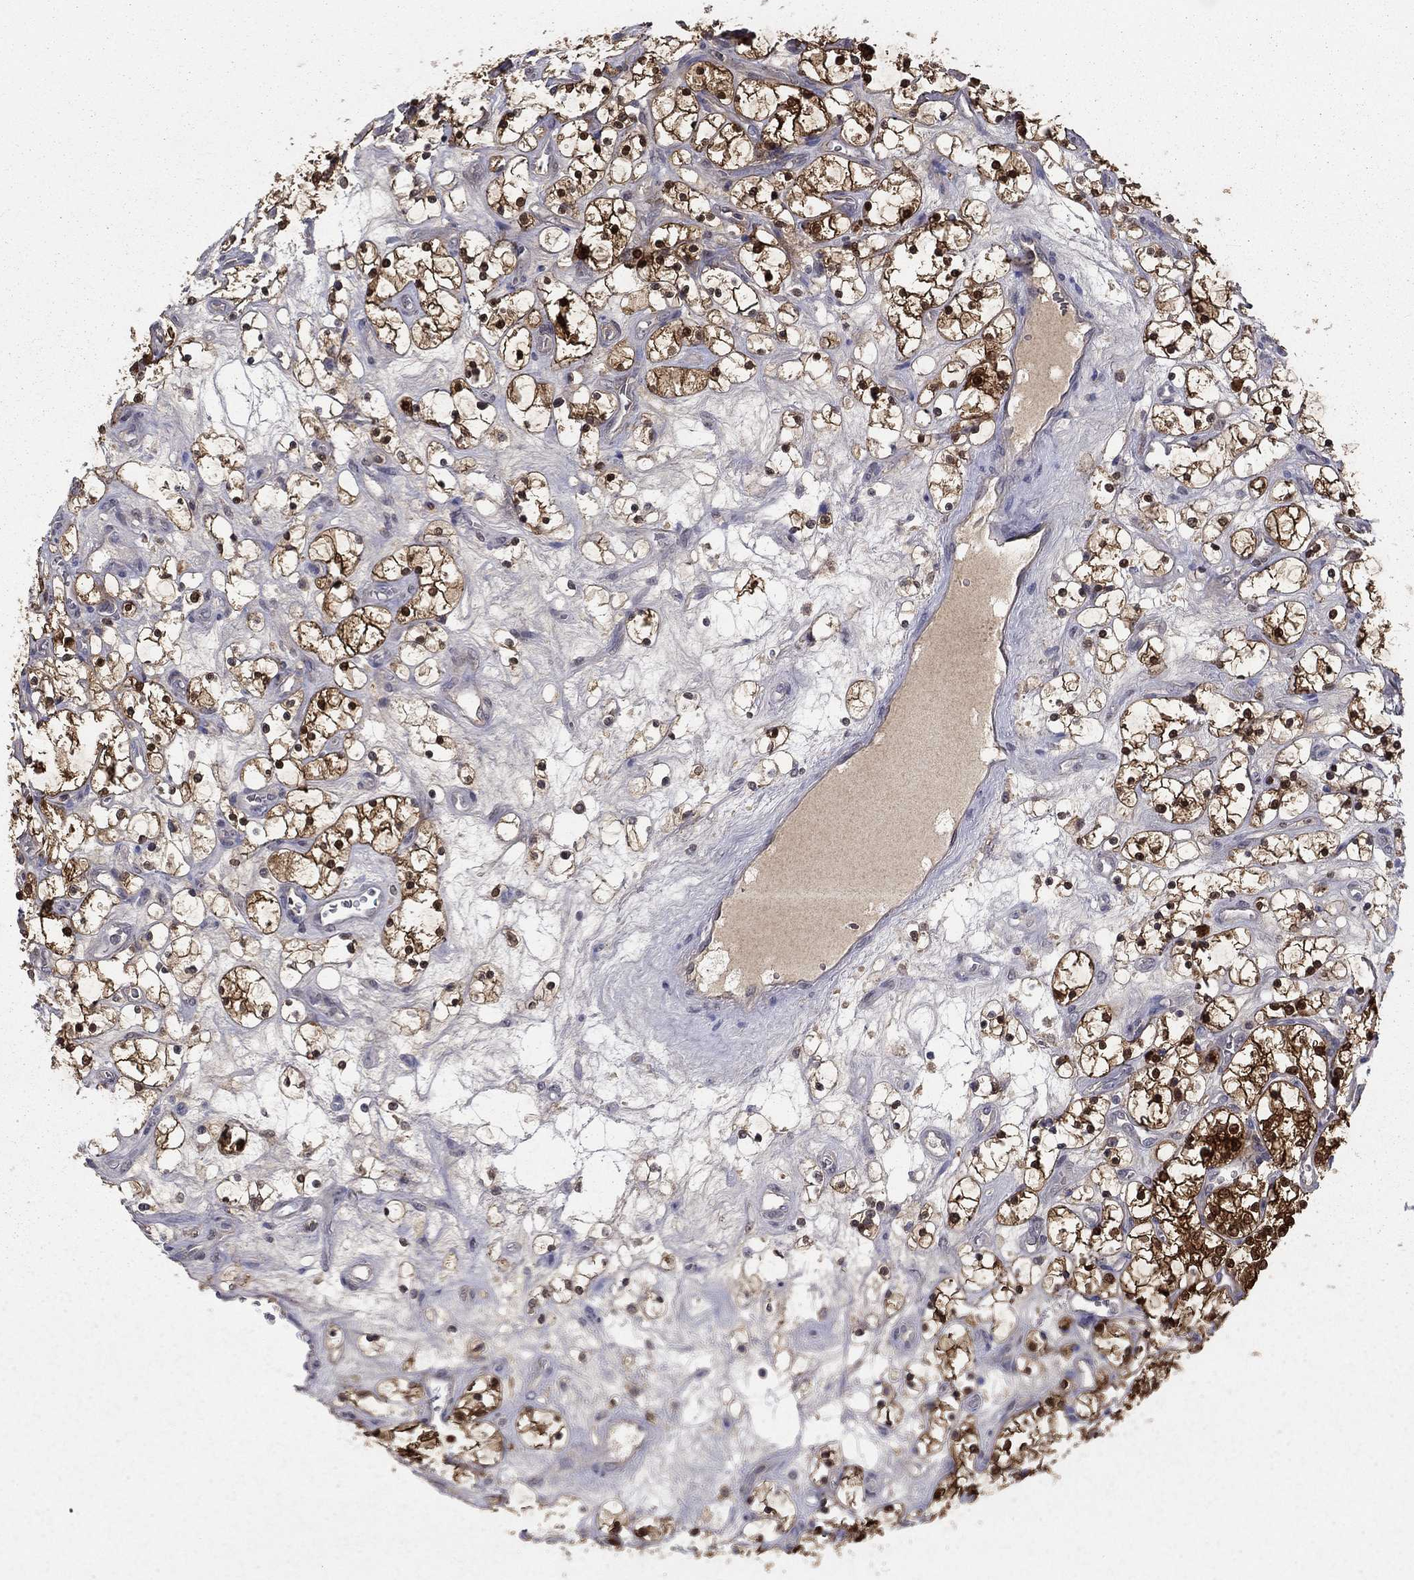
{"staining": {"intensity": "strong", "quantity": ">75%", "location": "cytoplasmic/membranous,nuclear"}, "tissue": "renal cancer", "cell_type": "Tumor cells", "image_type": "cancer", "snomed": [{"axis": "morphology", "description": "Adenocarcinoma, NOS"}, {"axis": "topography", "description": "Kidney"}], "caption": "IHC histopathology image of neoplastic tissue: human renal cancer (adenocarcinoma) stained using immunohistochemistry (IHC) demonstrates high levels of strong protein expression localized specifically in the cytoplasmic/membranous and nuclear of tumor cells, appearing as a cytoplasmic/membranous and nuclear brown color.", "gene": "NIT2", "patient": {"sex": "female", "age": 69}}